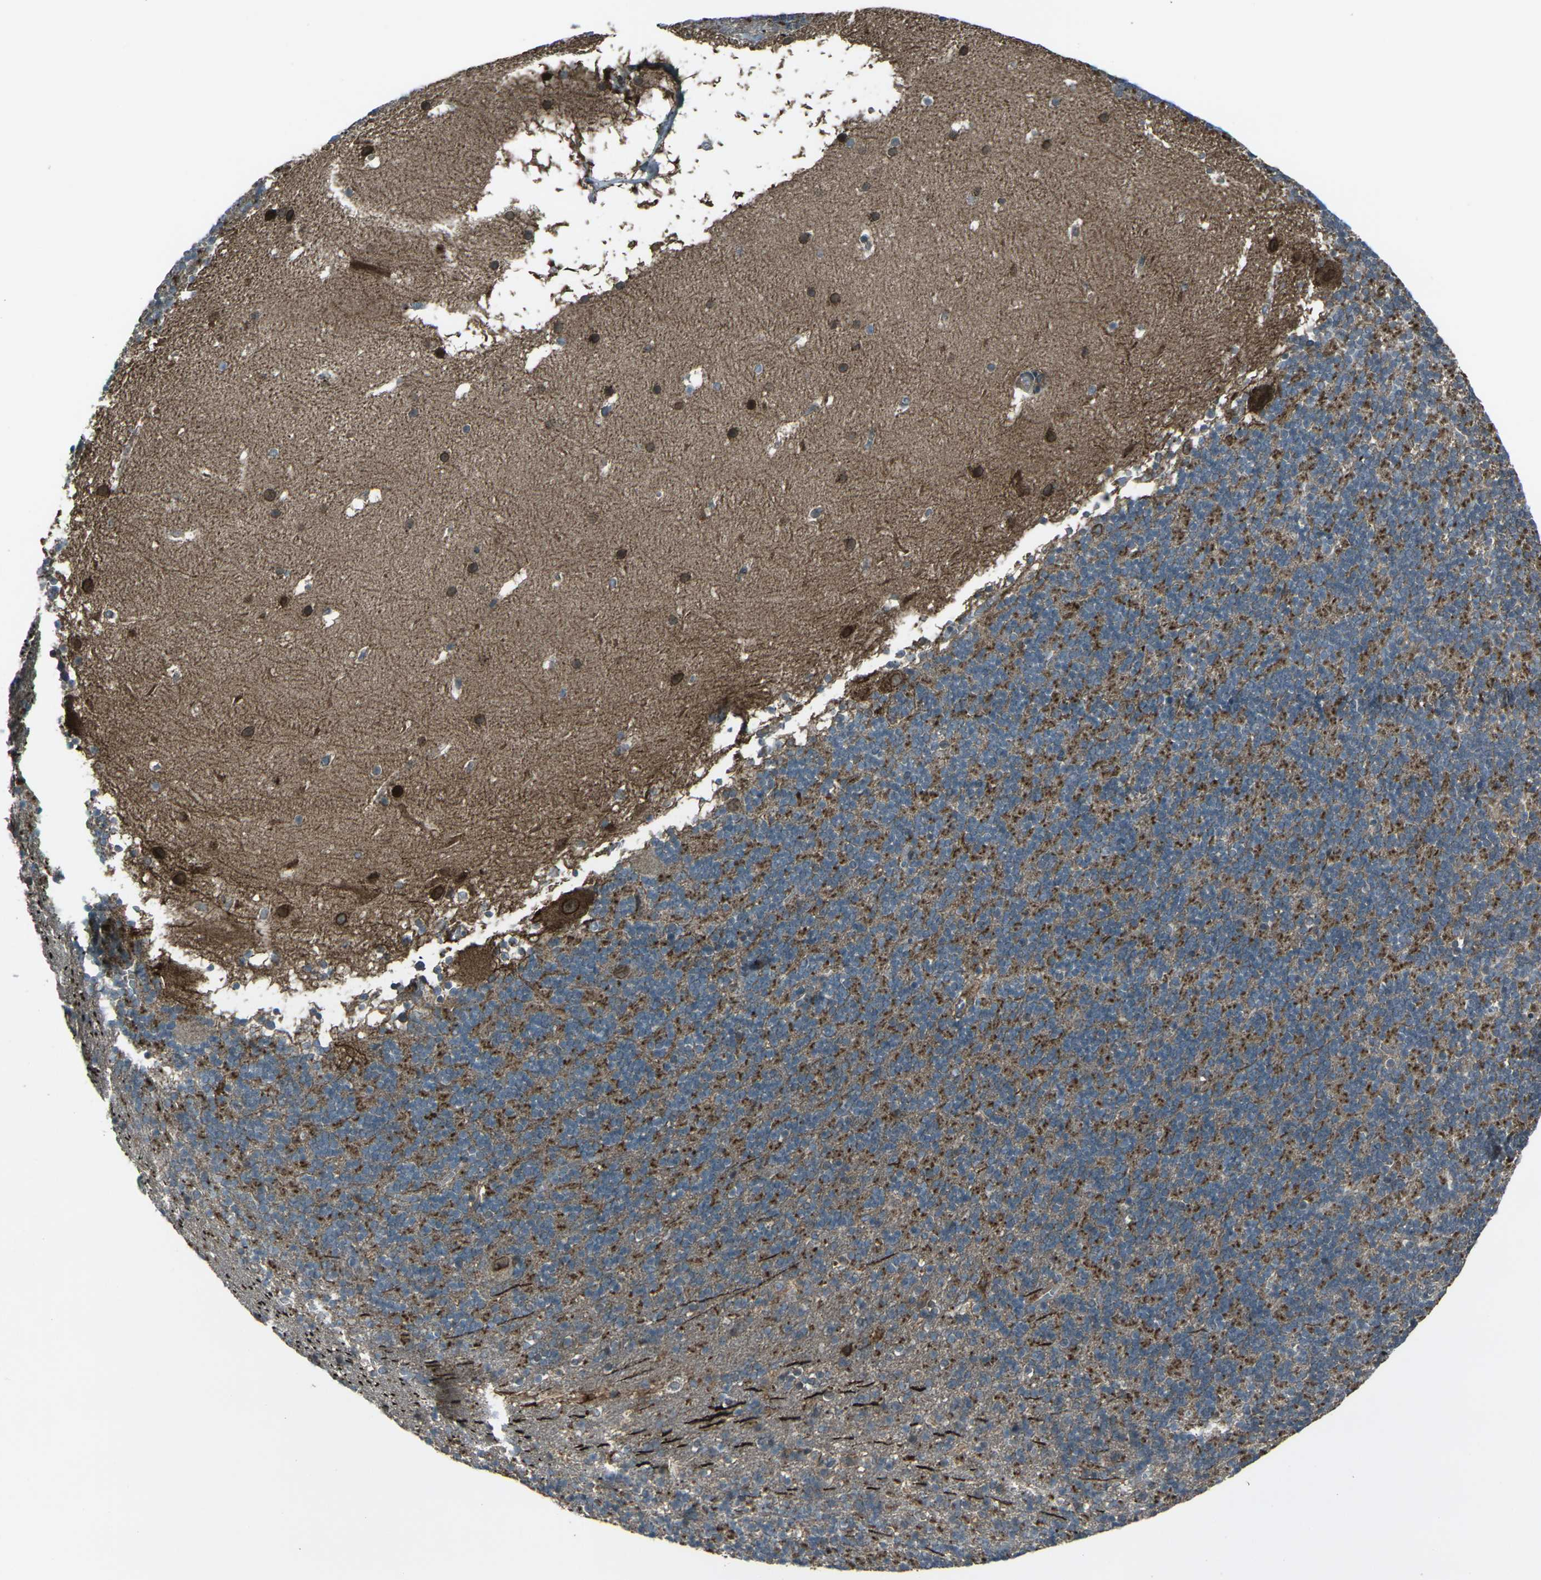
{"staining": {"intensity": "strong", "quantity": "25%-75%", "location": "cytoplasmic/membranous"}, "tissue": "cerebellum", "cell_type": "Cells in granular layer", "image_type": "normal", "snomed": [{"axis": "morphology", "description": "Normal tissue, NOS"}, {"axis": "topography", "description": "Cerebellum"}], "caption": "Immunohistochemistry (IHC) of benign cerebellum demonstrates high levels of strong cytoplasmic/membranous staining in approximately 25%-75% of cells in granular layer.", "gene": "LSMEM1", "patient": {"sex": "male", "age": 45}}